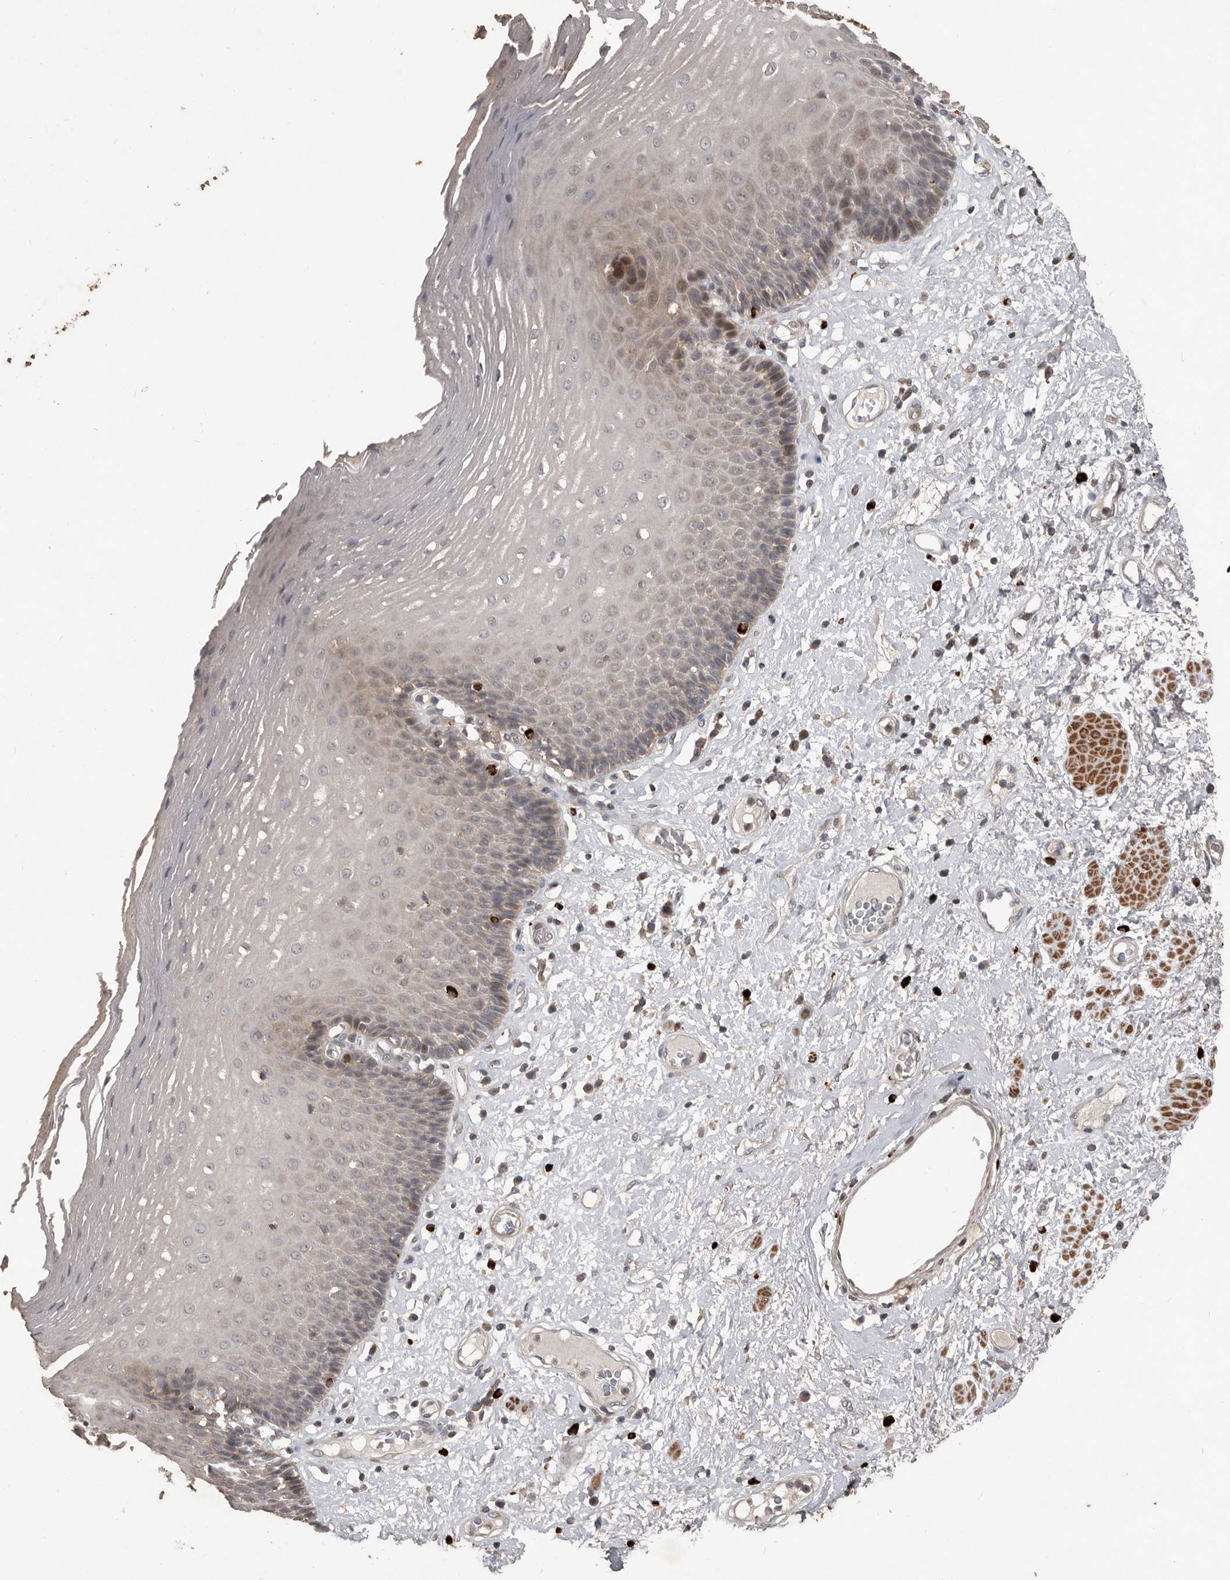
{"staining": {"intensity": "weak", "quantity": "<25%", "location": "cytoplasmic/membranous,nuclear"}, "tissue": "esophagus", "cell_type": "Squamous epithelial cells", "image_type": "normal", "snomed": [{"axis": "morphology", "description": "Normal tissue, NOS"}, {"axis": "morphology", "description": "Adenocarcinoma, NOS"}, {"axis": "topography", "description": "Esophagus"}], "caption": "A micrograph of esophagus stained for a protein displays no brown staining in squamous epithelial cells. (DAB immunohistochemistry (IHC), high magnification).", "gene": "BAMBI", "patient": {"sex": "male", "age": 62}}